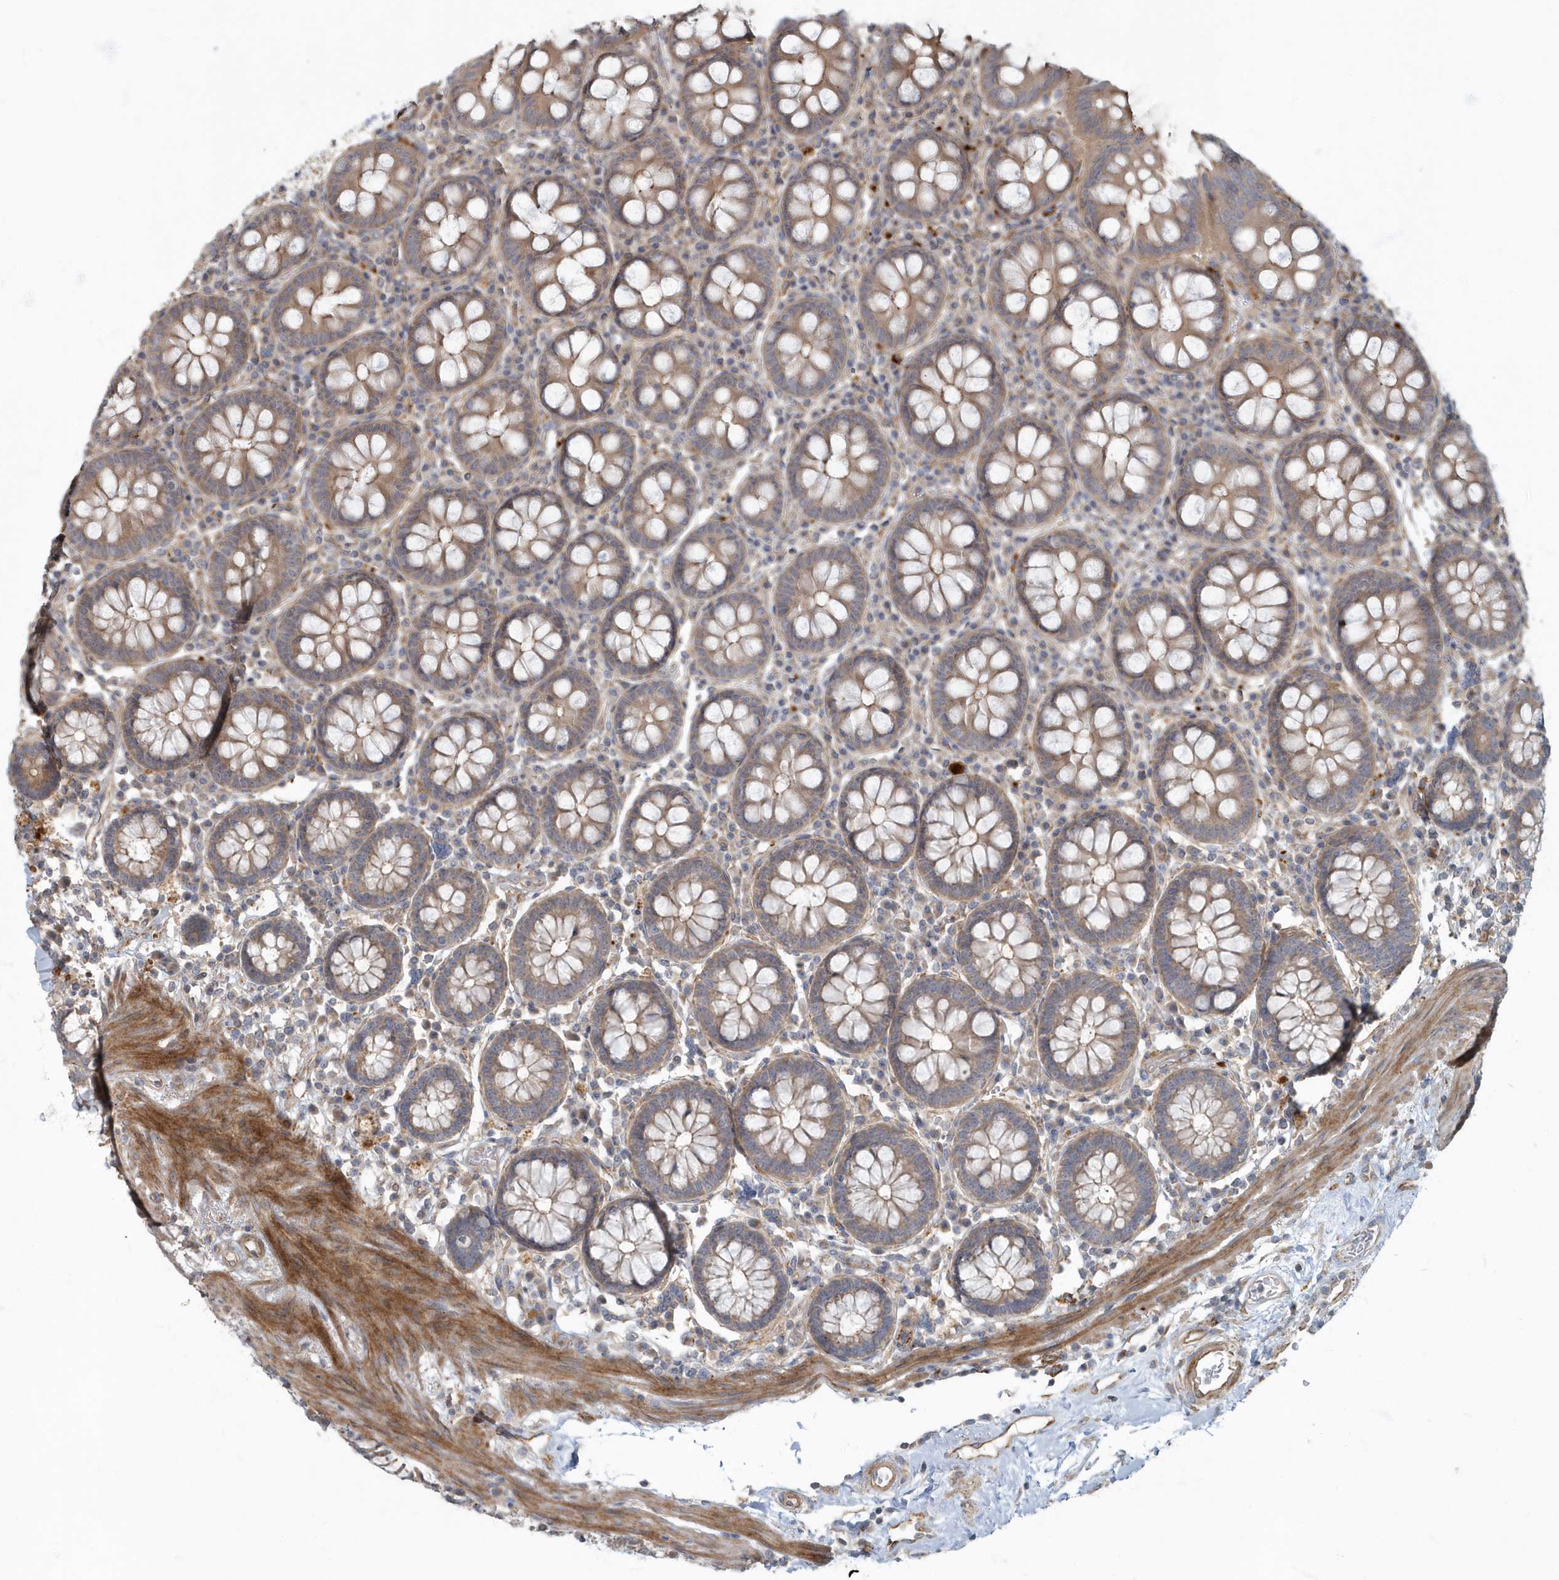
{"staining": {"intensity": "weak", "quantity": ">75%", "location": "cytoplasmic/membranous"}, "tissue": "colon", "cell_type": "Endothelial cells", "image_type": "normal", "snomed": [{"axis": "morphology", "description": "Normal tissue, NOS"}, {"axis": "topography", "description": "Colon"}], "caption": "Immunohistochemistry of unremarkable colon reveals low levels of weak cytoplasmic/membranous expression in approximately >75% of endothelial cells.", "gene": "ARHGEF38", "patient": {"sex": "female", "age": 79}}